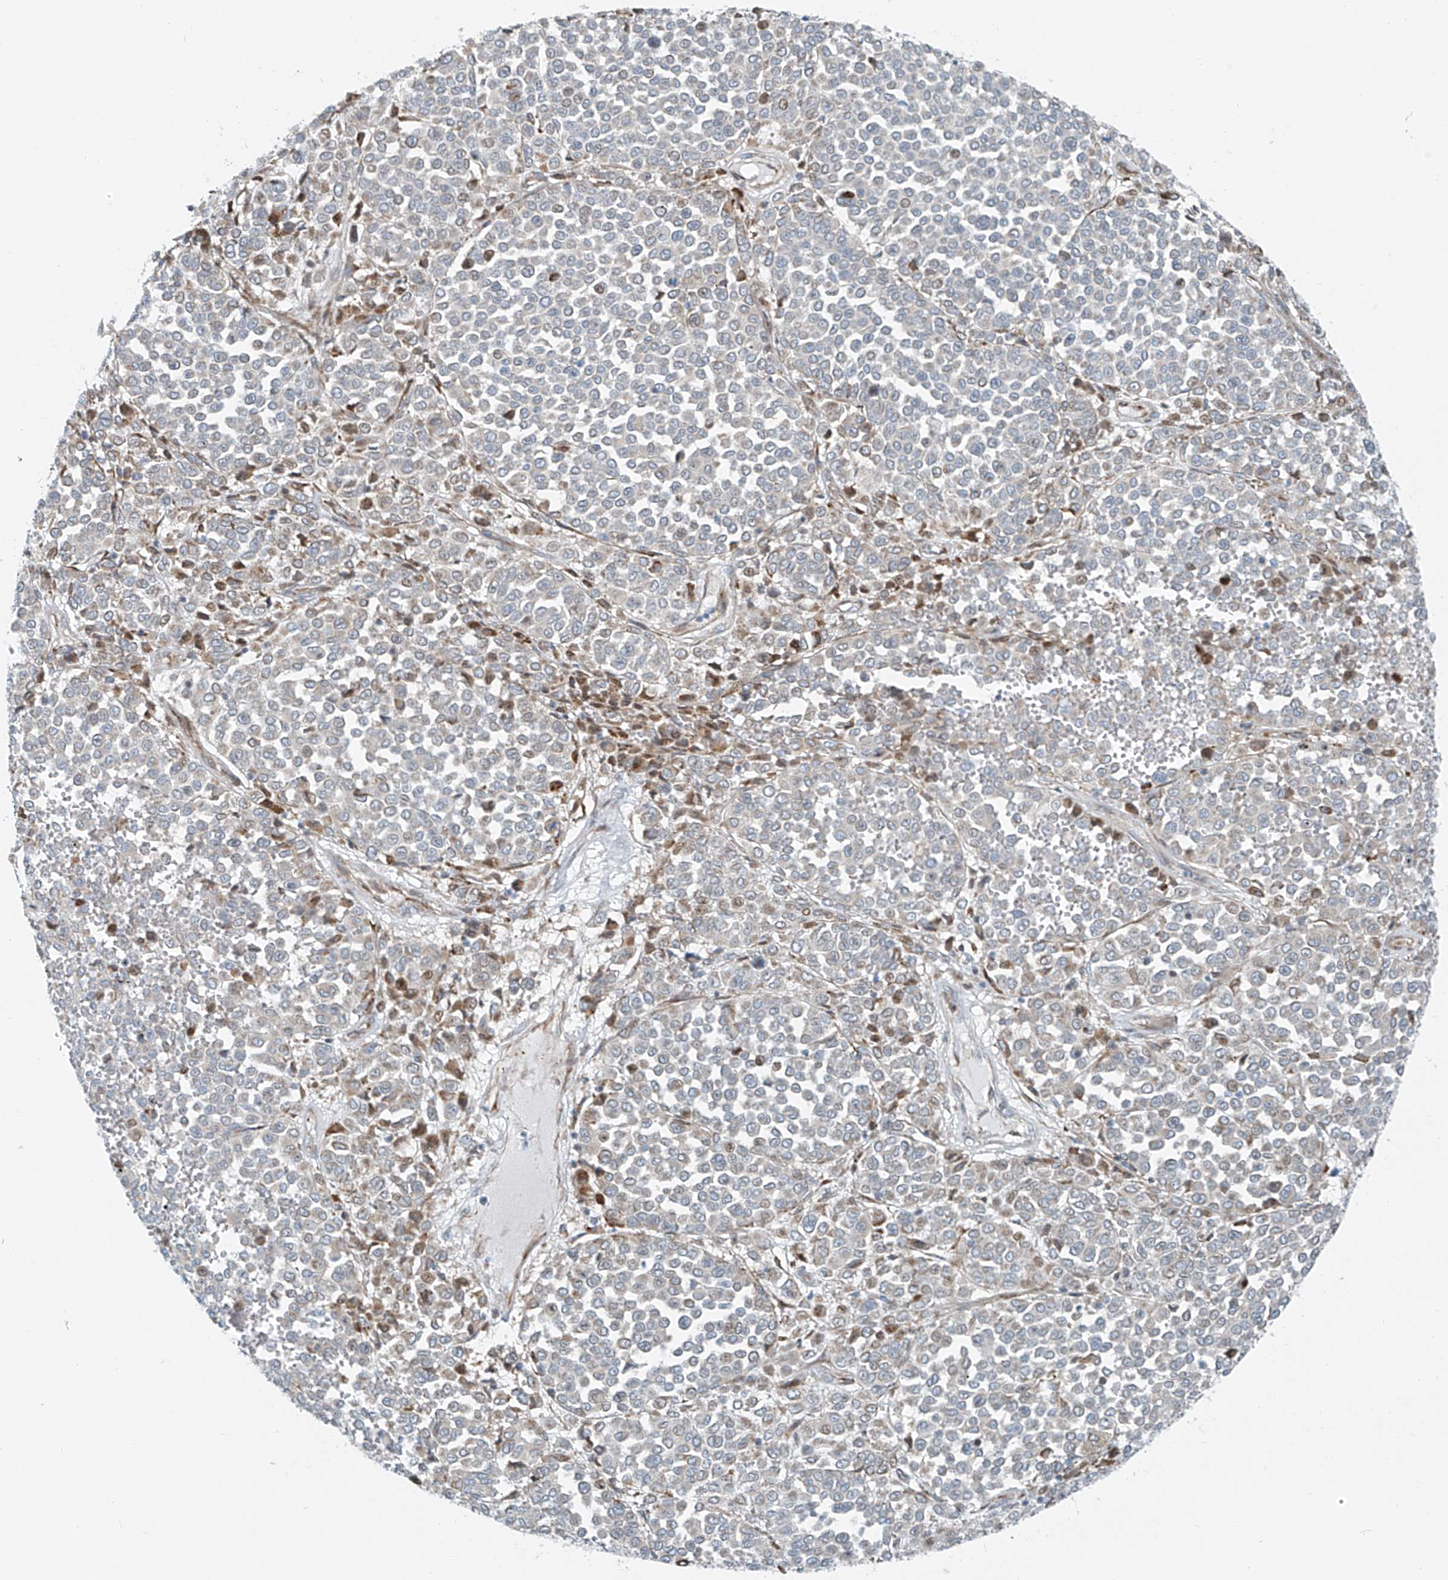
{"staining": {"intensity": "negative", "quantity": "none", "location": "none"}, "tissue": "melanoma", "cell_type": "Tumor cells", "image_type": "cancer", "snomed": [{"axis": "morphology", "description": "Malignant melanoma, Metastatic site"}, {"axis": "topography", "description": "Pancreas"}], "caption": "This is an immunohistochemistry image of human malignant melanoma (metastatic site). There is no expression in tumor cells.", "gene": "HIC2", "patient": {"sex": "female", "age": 30}}